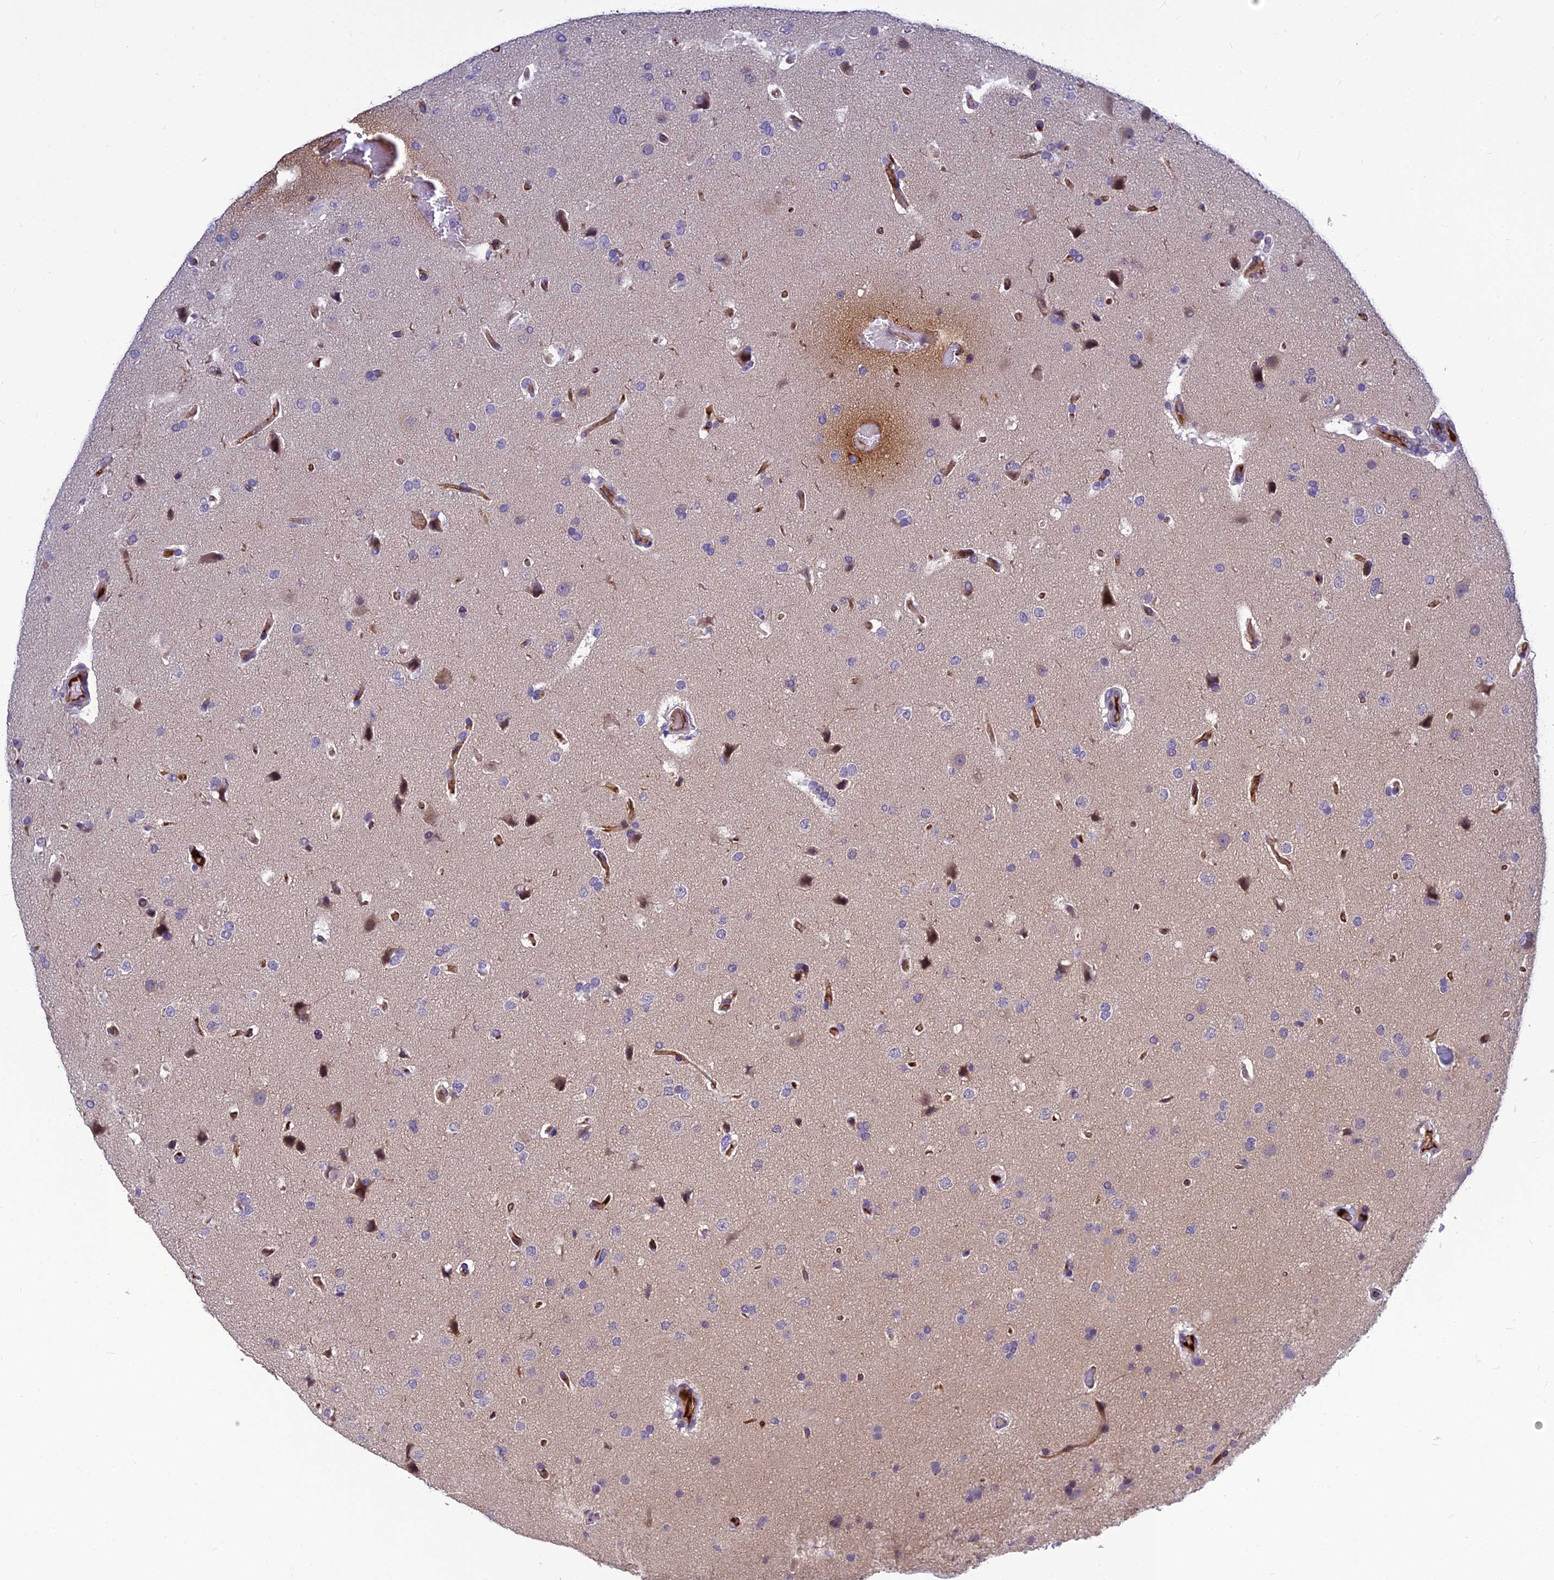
{"staining": {"intensity": "negative", "quantity": "none", "location": "none"}, "tissue": "glioma", "cell_type": "Tumor cells", "image_type": "cancer", "snomed": [{"axis": "morphology", "description": "Glioma, malignant, High grade"}, {"axis": "topography", "description": "Brain"}], "caption": "Tumor cells show no significant positivity in glioma.", "gene": "CLEC11A", "patient": {"sex": "male", "age": 72}}